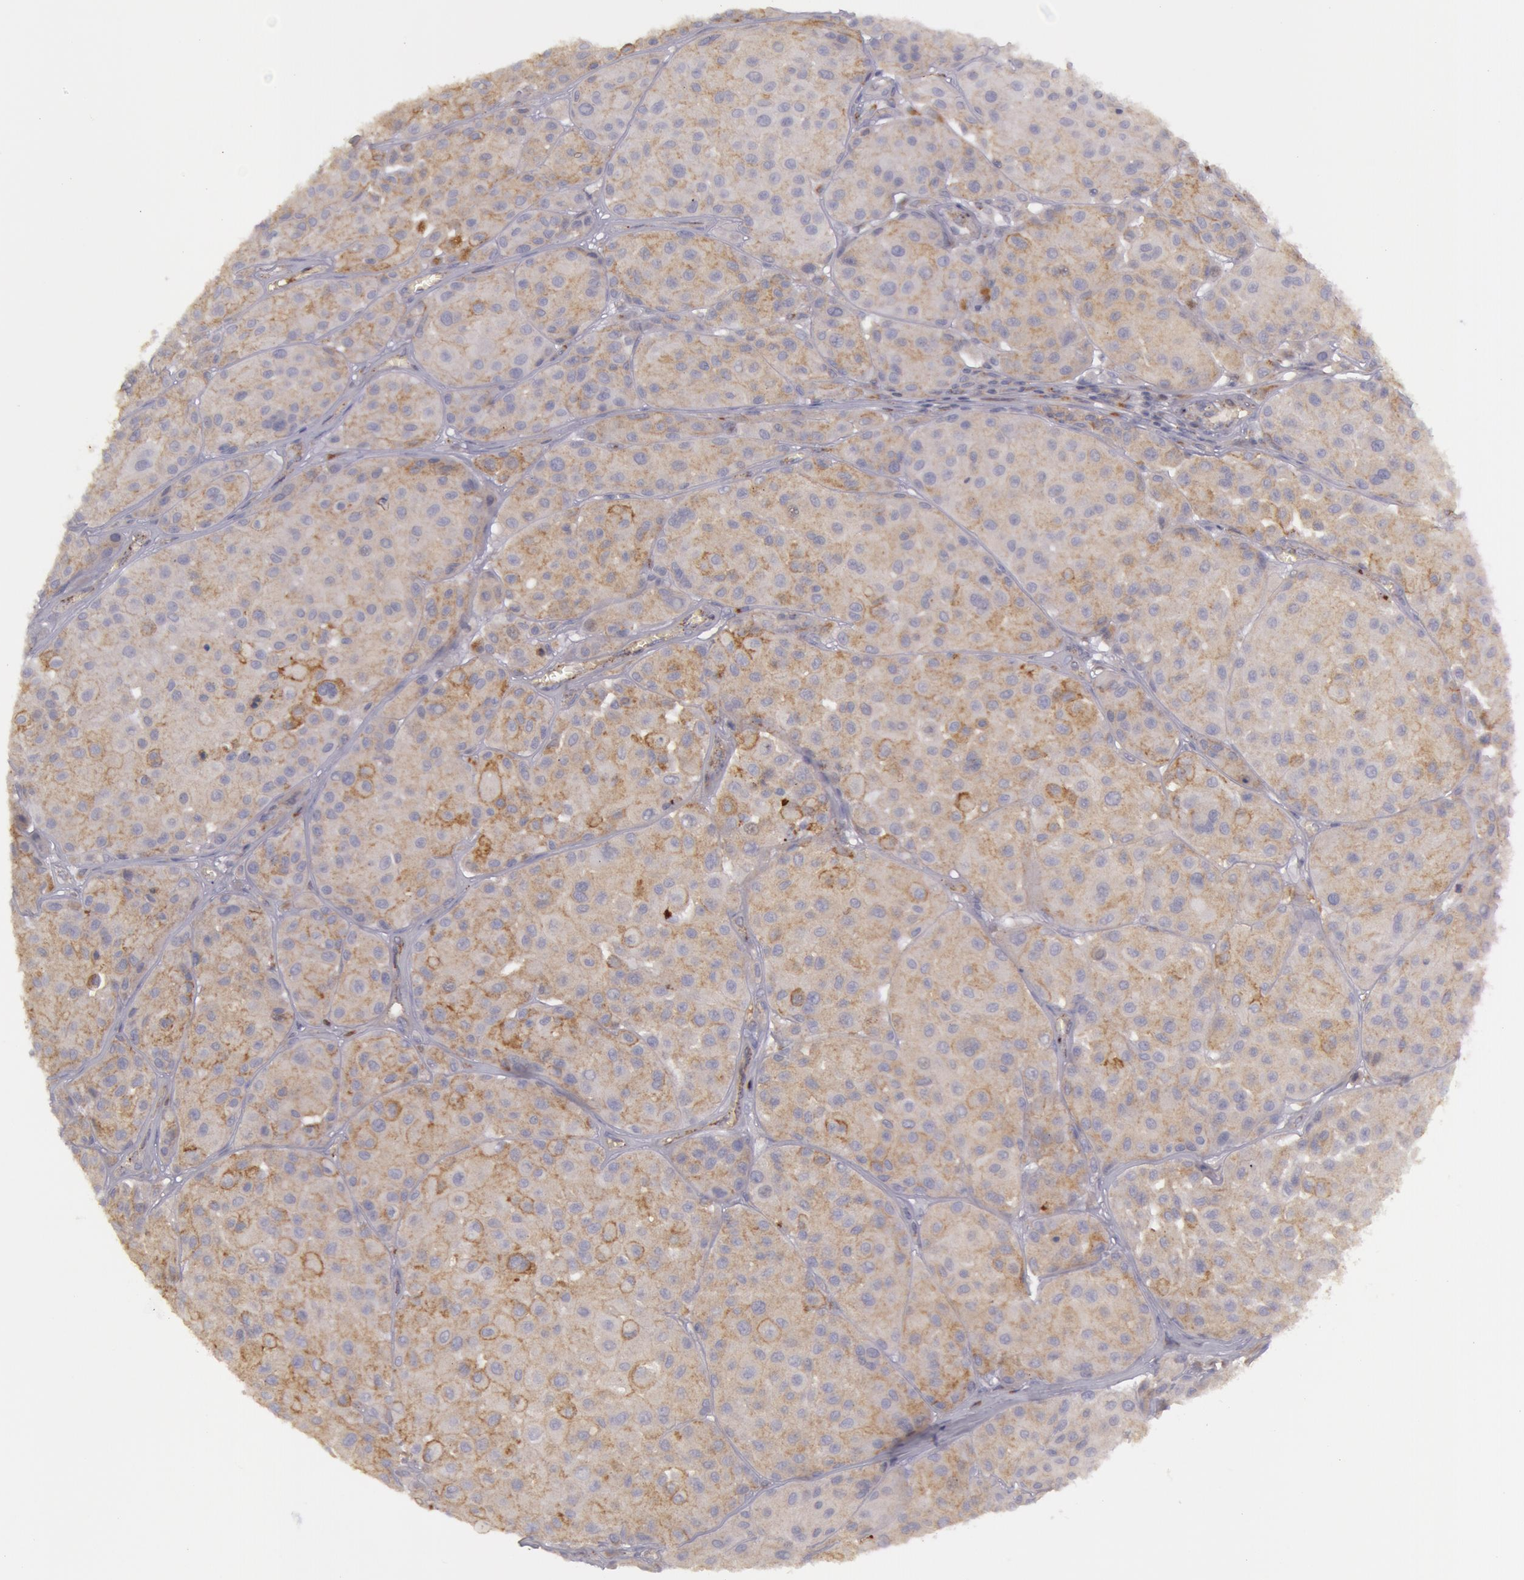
{"staining": {"intensity": "weak", "quantity": ">75%", "location": "cytoplasmic/membranous"}, "tissue": "melanoma", "cell_type": "Tumor cells", "image_type": "cancer", "snomed": [{"axis": "morphology", "description": "Malignant melanoma, NOS"}, {"axis": "topography", "description": "Skin"}], "caption": "Immunohistochemistry micrograph of neoplastic tissue: melanoma stained using immunohistochemistry (IHC) demonstrates low levels of weak protein expression localized specifically in the cytoplasmic/membranous of tumor cells, appearing as a cytoplasmic/membranous brown color.", "gene": "FLOT2", "patient": {"sex": "male", "age": 36}}